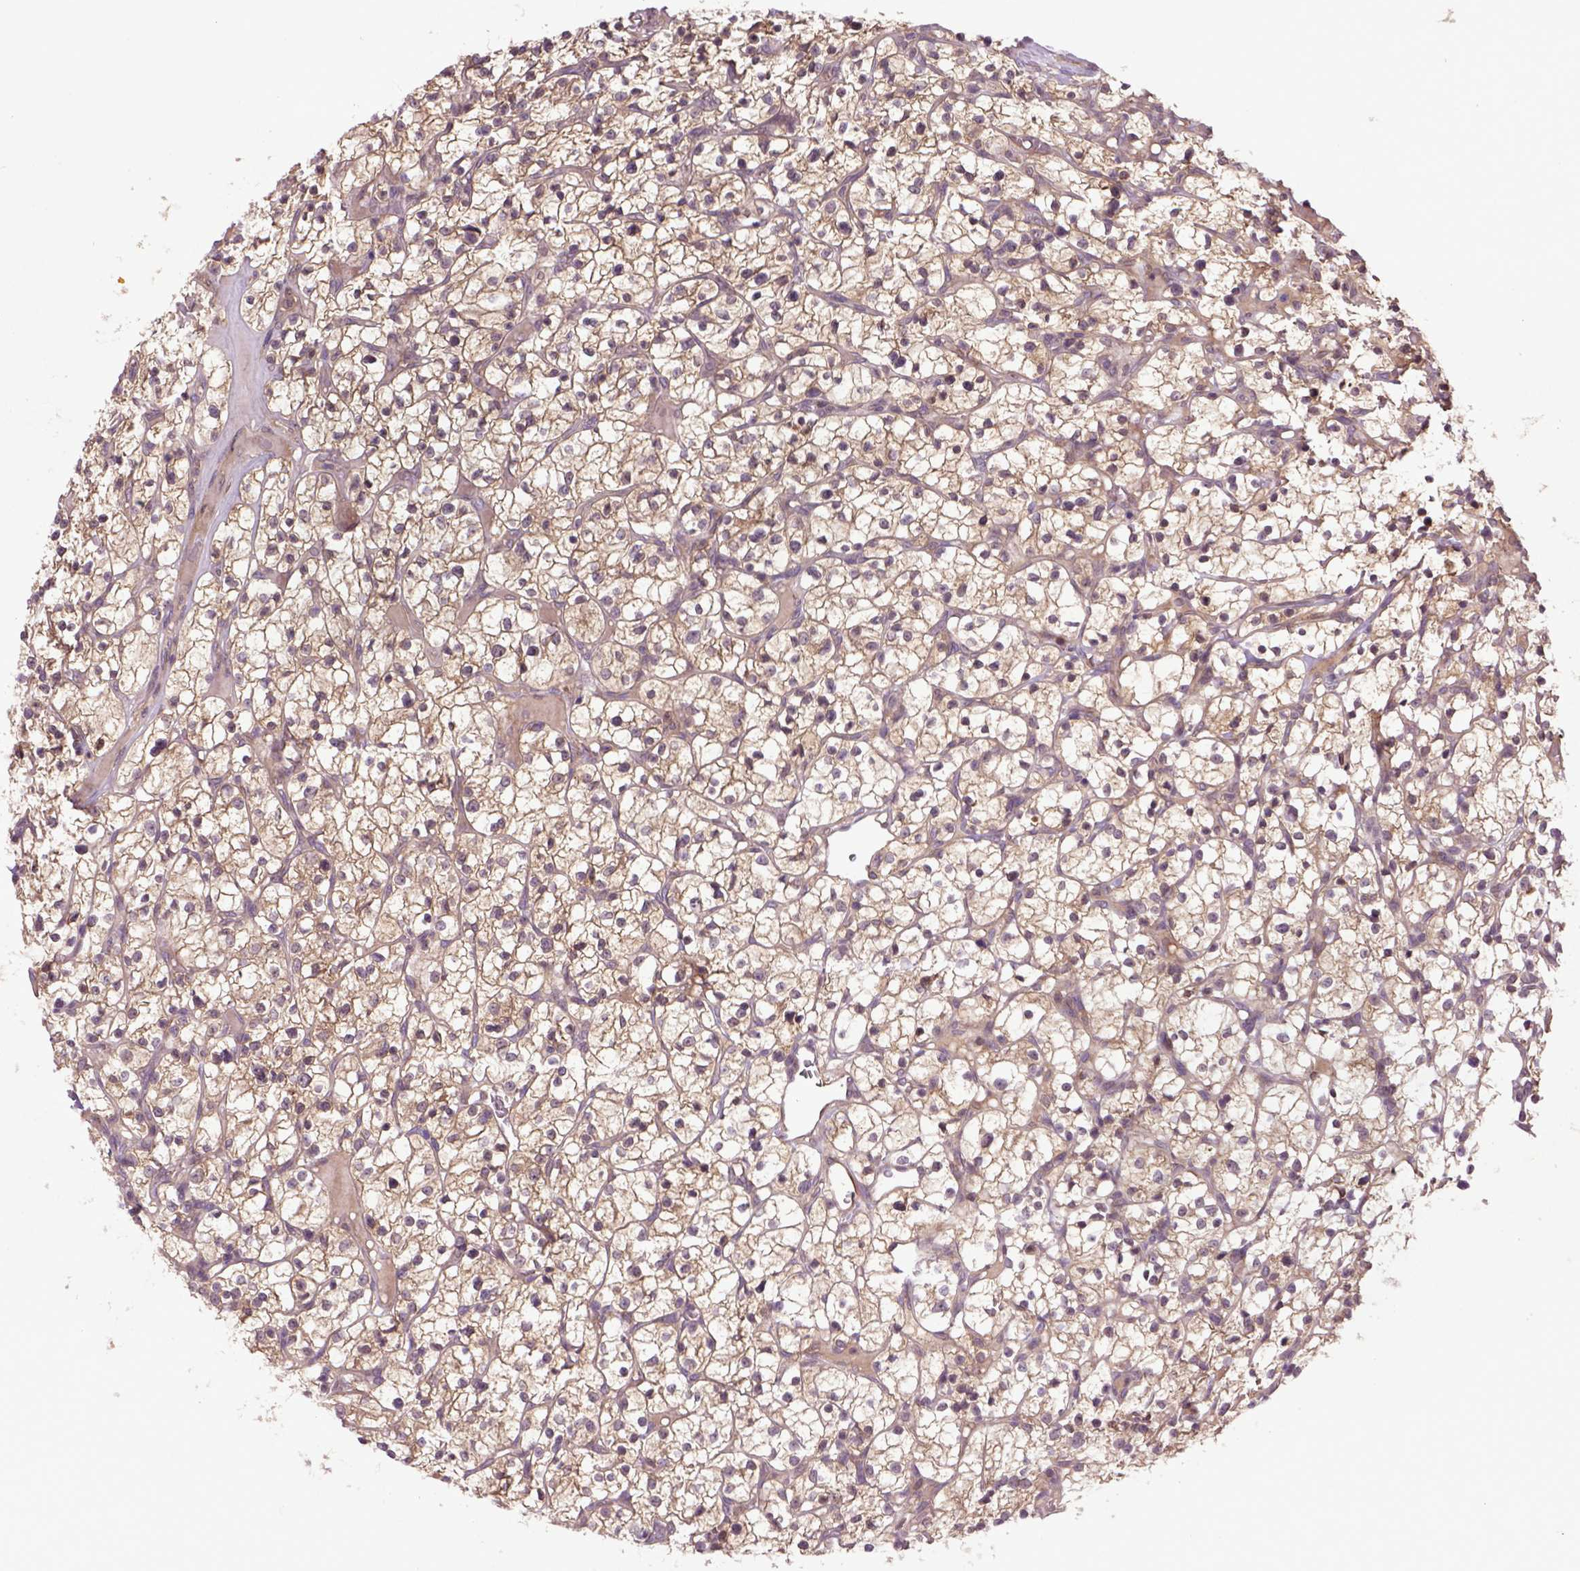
{"staining": {"intensity": "moderate", "quantity": ">75%", "location": "cytoplasmic/membranous"}, "tissue": "renal cancer", "cell_type": "Tumor cells", "image_type": "cancer", "snomed": [{"axis": "morphology", "description": "Adenocarcinoma, NOS"}, {"axis": "topography", "description": "Kidney"}], "caption": "Renal cancer tissue reveals moderate cytoplasmic/membranous positivity in approximately >75% of tumor cells The protein is shown in brown color, while the nuclei are stained blue.", "gene": "HSPBP1", "patient": {"sex": "female", "age": 64}}